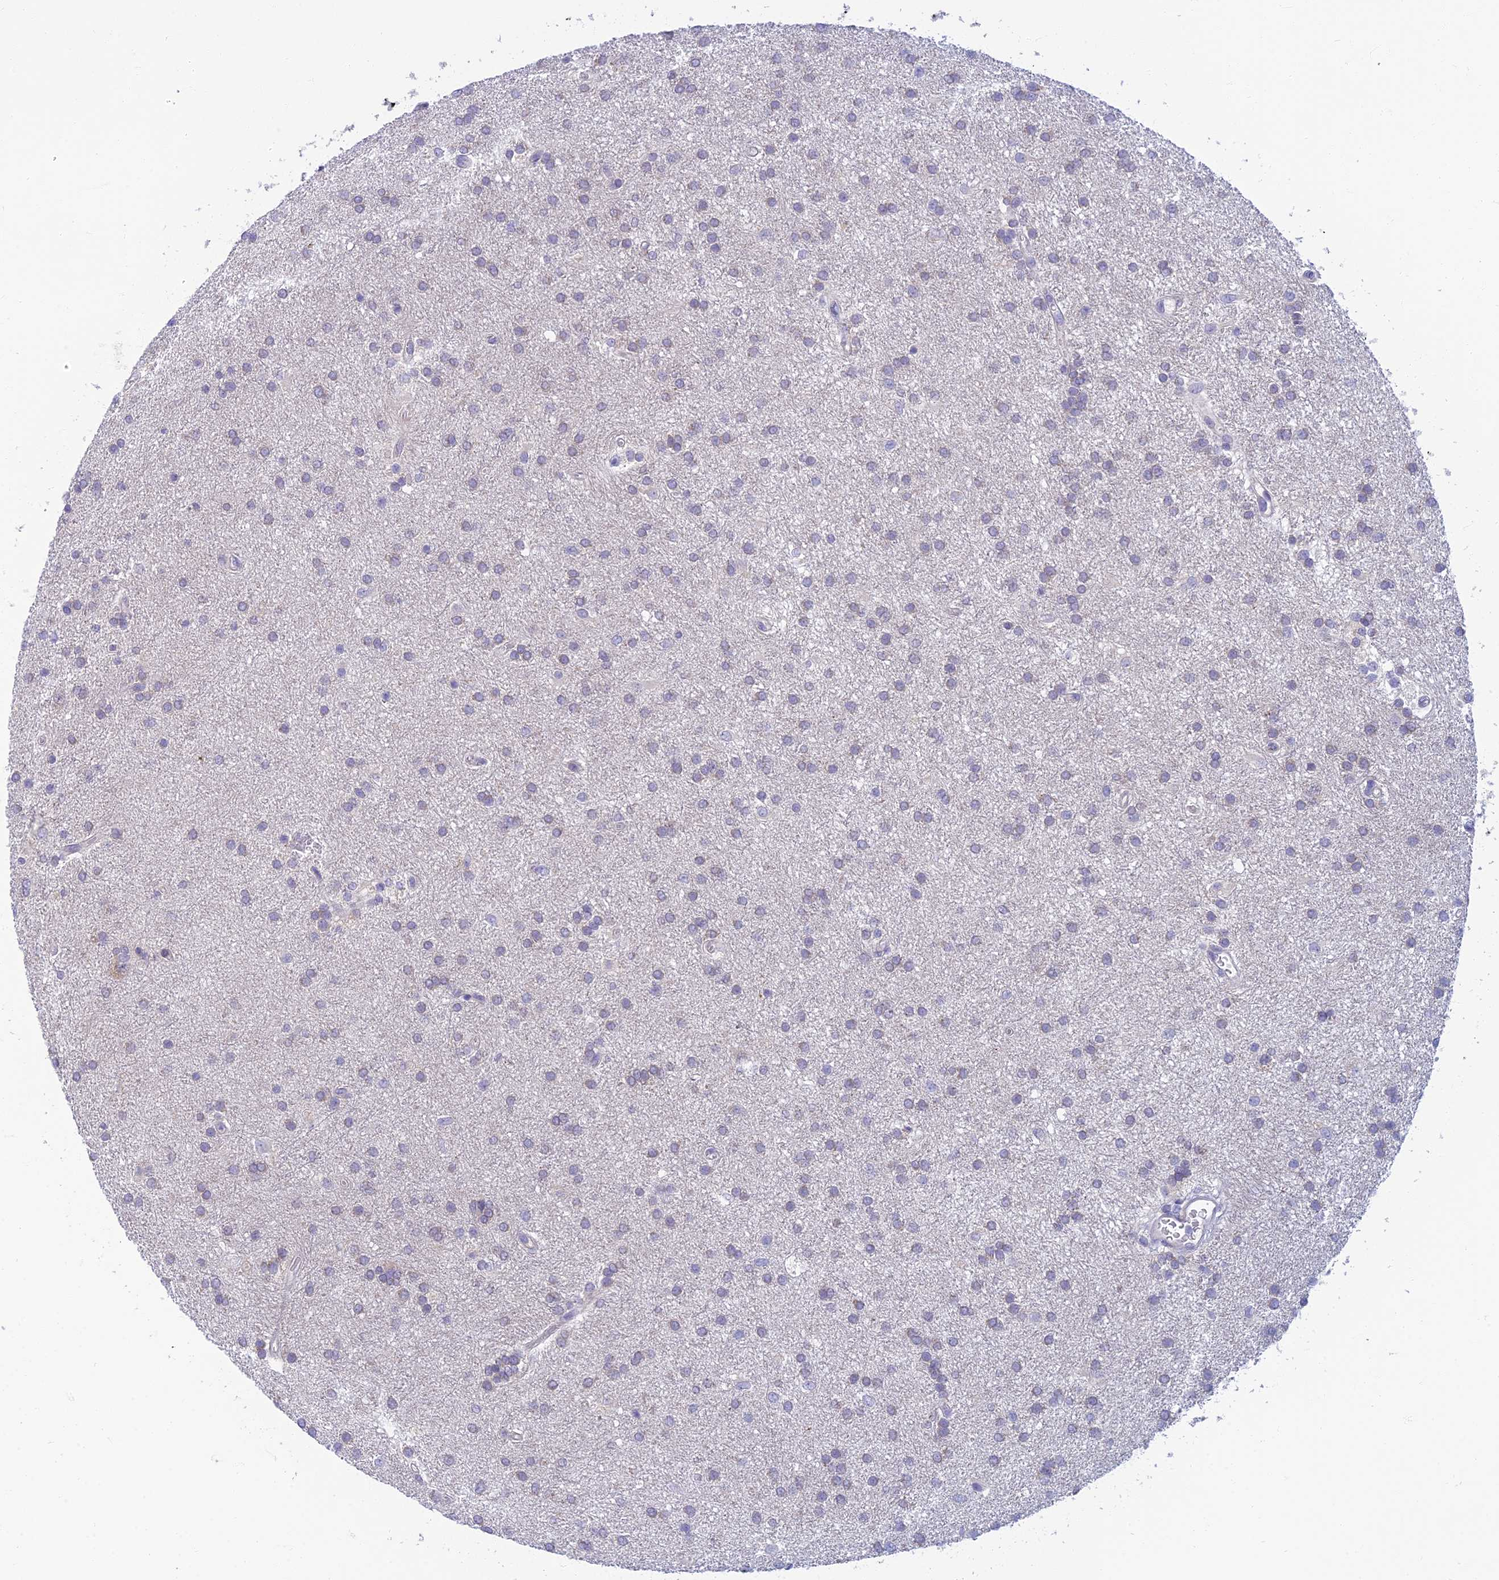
{"staining": {"intensity": "negative", "quantity": "none", "location": "none"}, "tissue": "glioma", "cell_type": "Tumor cells", "image_type": "cancer", "snomed": [{"axis": "morphology", "description": "Glioma, malignant, Low grade"}, {"axis": "topography", "description": "Brain"}], "caption": "This is an immunohistochemistry (IHC) micrograph of human low-grade glioma (malignant). There is no staining in tumor cells.", "gene": "SLC25A41", "patient": {"sex": "male", "age": 66}}